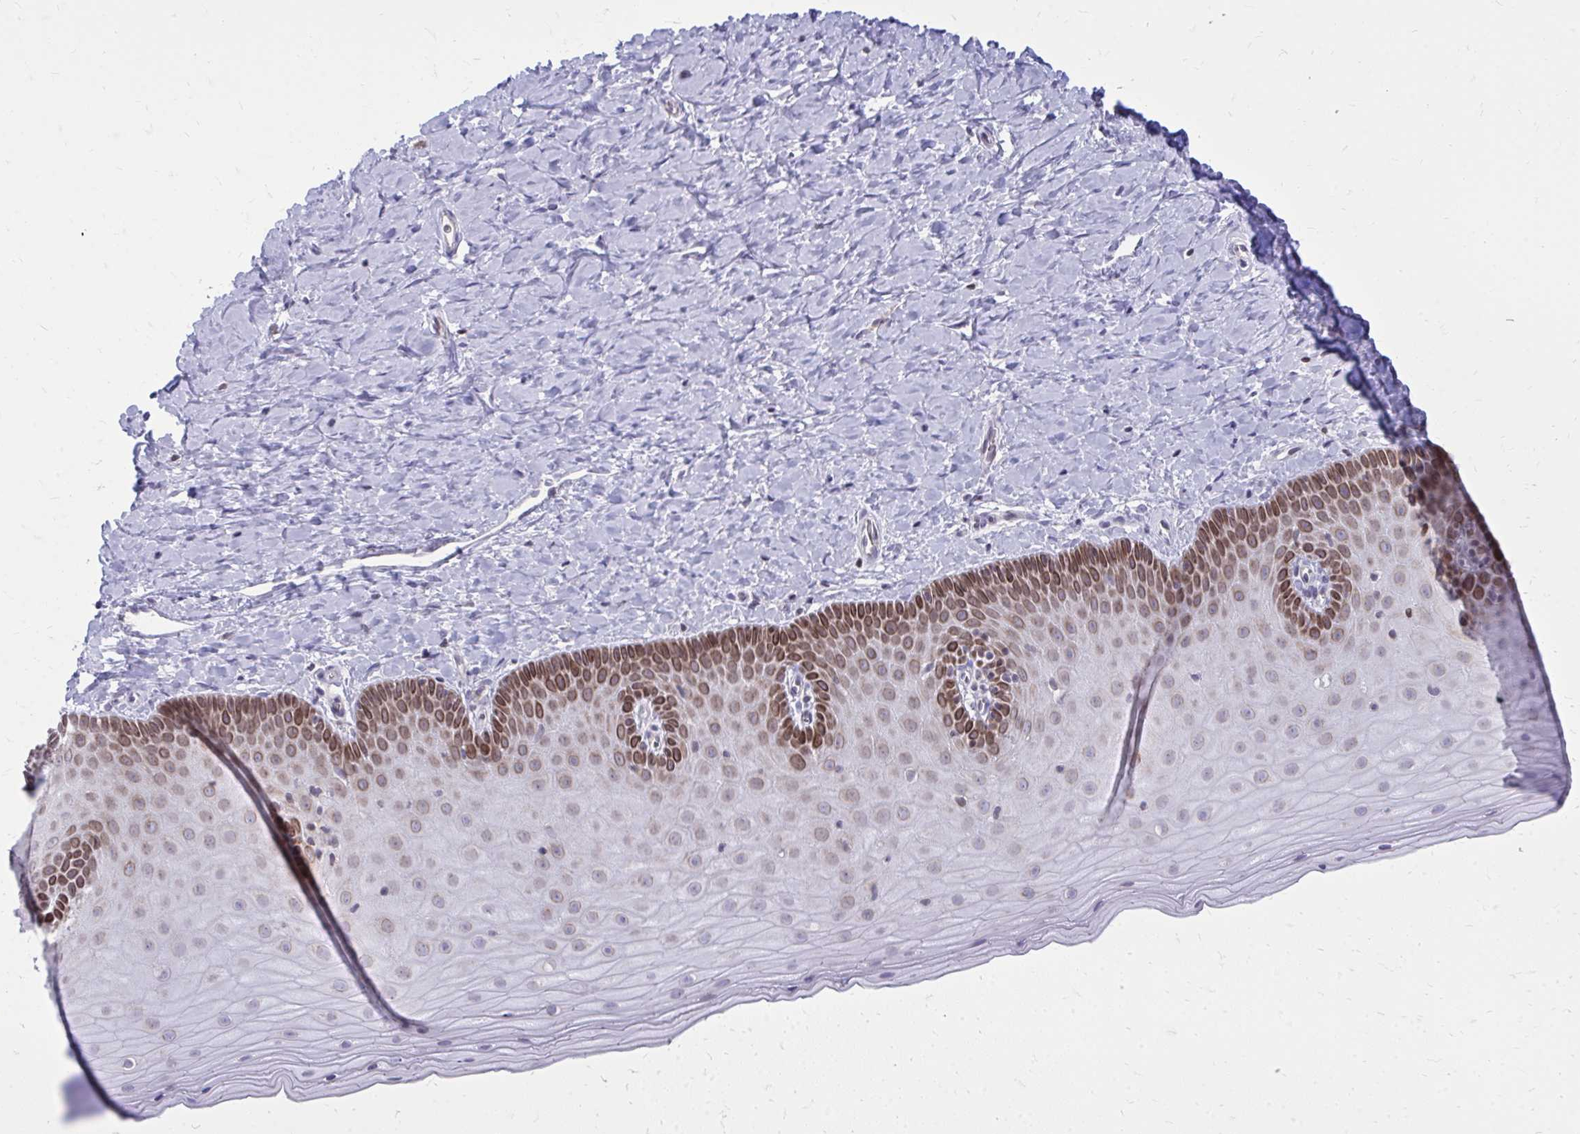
{"staining": {"intensity": "moderate", "quantity": "25%-75%", "location": "cytoplasmic/membranous,nuclear"}, "tissue": "cervix", "cell_type": "Squamous epithelial cells", "image_type": "normal", "snomed": [{"axis": "morphology", "description": "Normal tissue, NOS"}, {"axis": "topography", "description": "Cervix"}], "caption": "Immunohistochemical staining of unremarkable human cervix shows 25%-75% levels of moderate cytoplasmic/membranous,nuclear protein positivity in approximately 25%-75% of squamous epithelial cells. Using DAB (3,3'-diaminobenzidine) (brown) and hematoxylin (blue) stains, captured at high magnification using brightfield microscopy.", "gene": "RPS6KA2", "patient": {"sex": "female", "age": 37}}